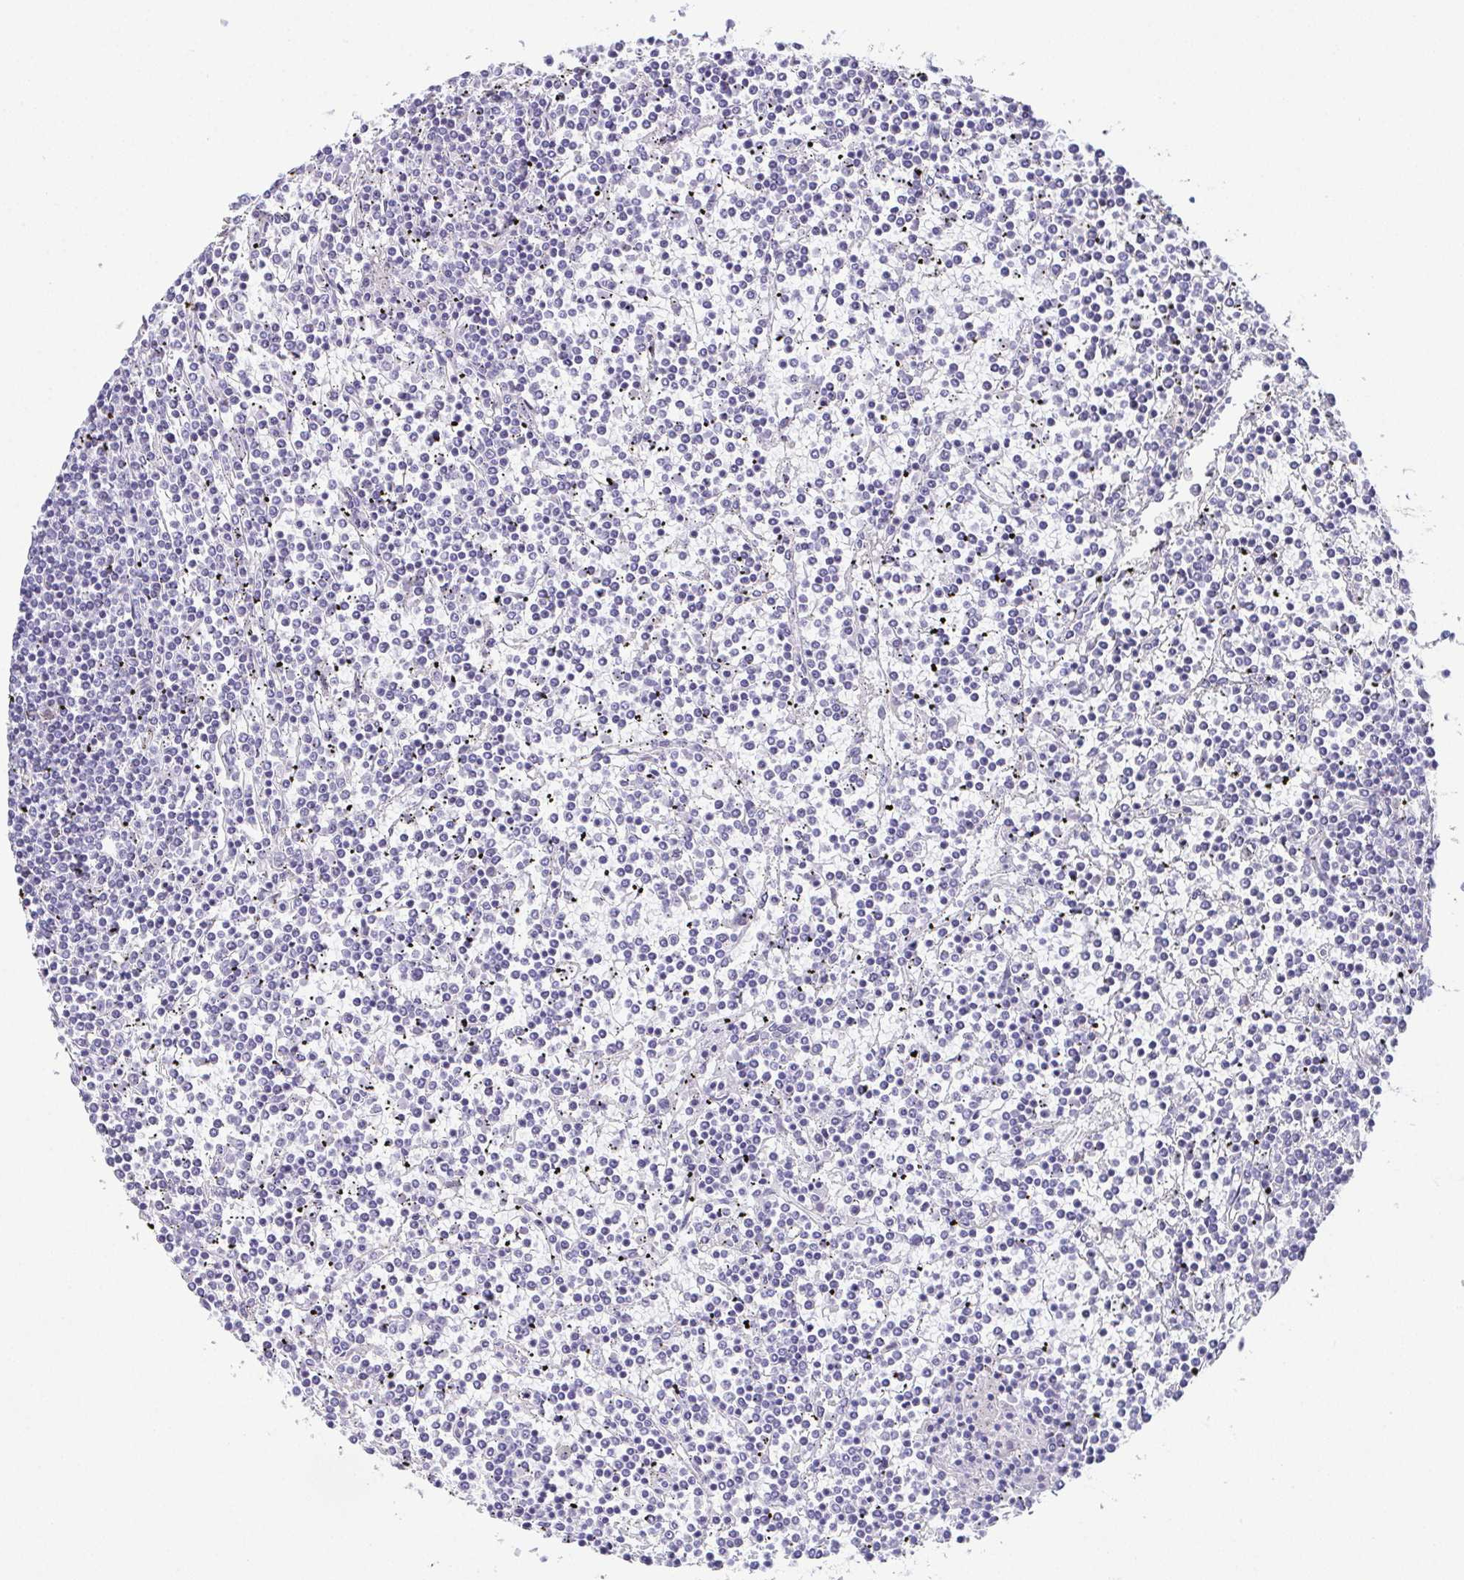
{"staining": {"intensity": "negative", "quantity": "none", "location": "none"}, "tissue": "lymphoma", "cell_type": "Tumor cells", "image_type": "cancer", "snomed": [{"axis": "morphology", "description": "Malignant lymphoma, non-Hodgkin's type, Low grade"}, {"axis": "topography", "description": "Spleen"}], "caption": "This is an immunohistochemistry photomicrograph of lymphoma. There is no staining in tumor cells.", "gene": "TEX19", "patient": {"sex": "female", "age": 19}}